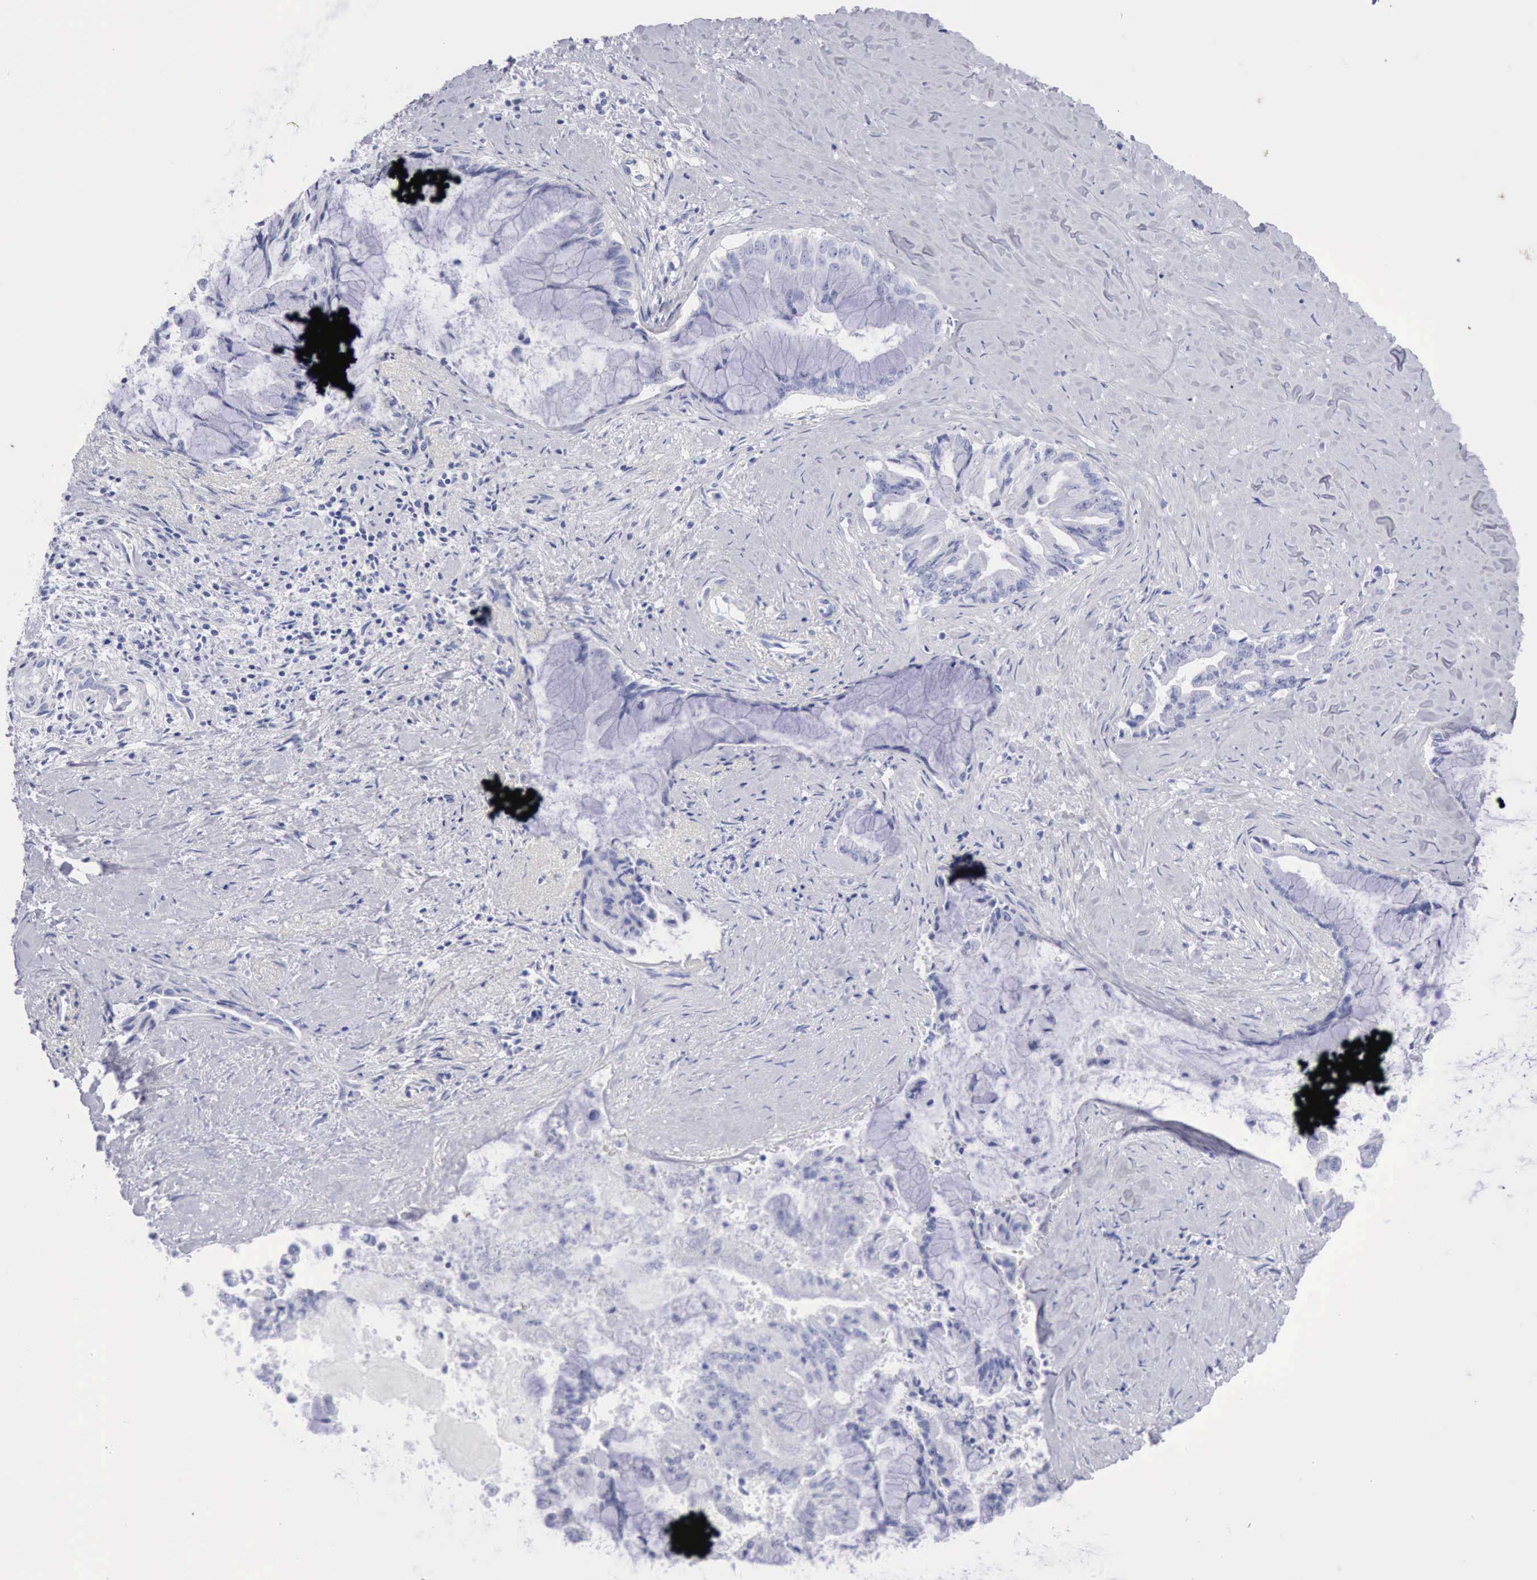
{"staining": {"intensity": "negative", "quantity": "none", "location": "none"}, "tissue": "pancreatic cancer", "cell_type": "Tumor cells", "image_type": "cancer", "snomed": [{"axis": "morphology", "description": "Adenocarcinoma, NOS"}, {"axis": "topography", "description": "Pancreas"}], "caption": "Immunohistochemical staining of human adenocarcinoma (pancreatic) shows no significant positivity in tumor cells.", "gene": "KRT10", "patient": {"sex": "male", "age": 59}}